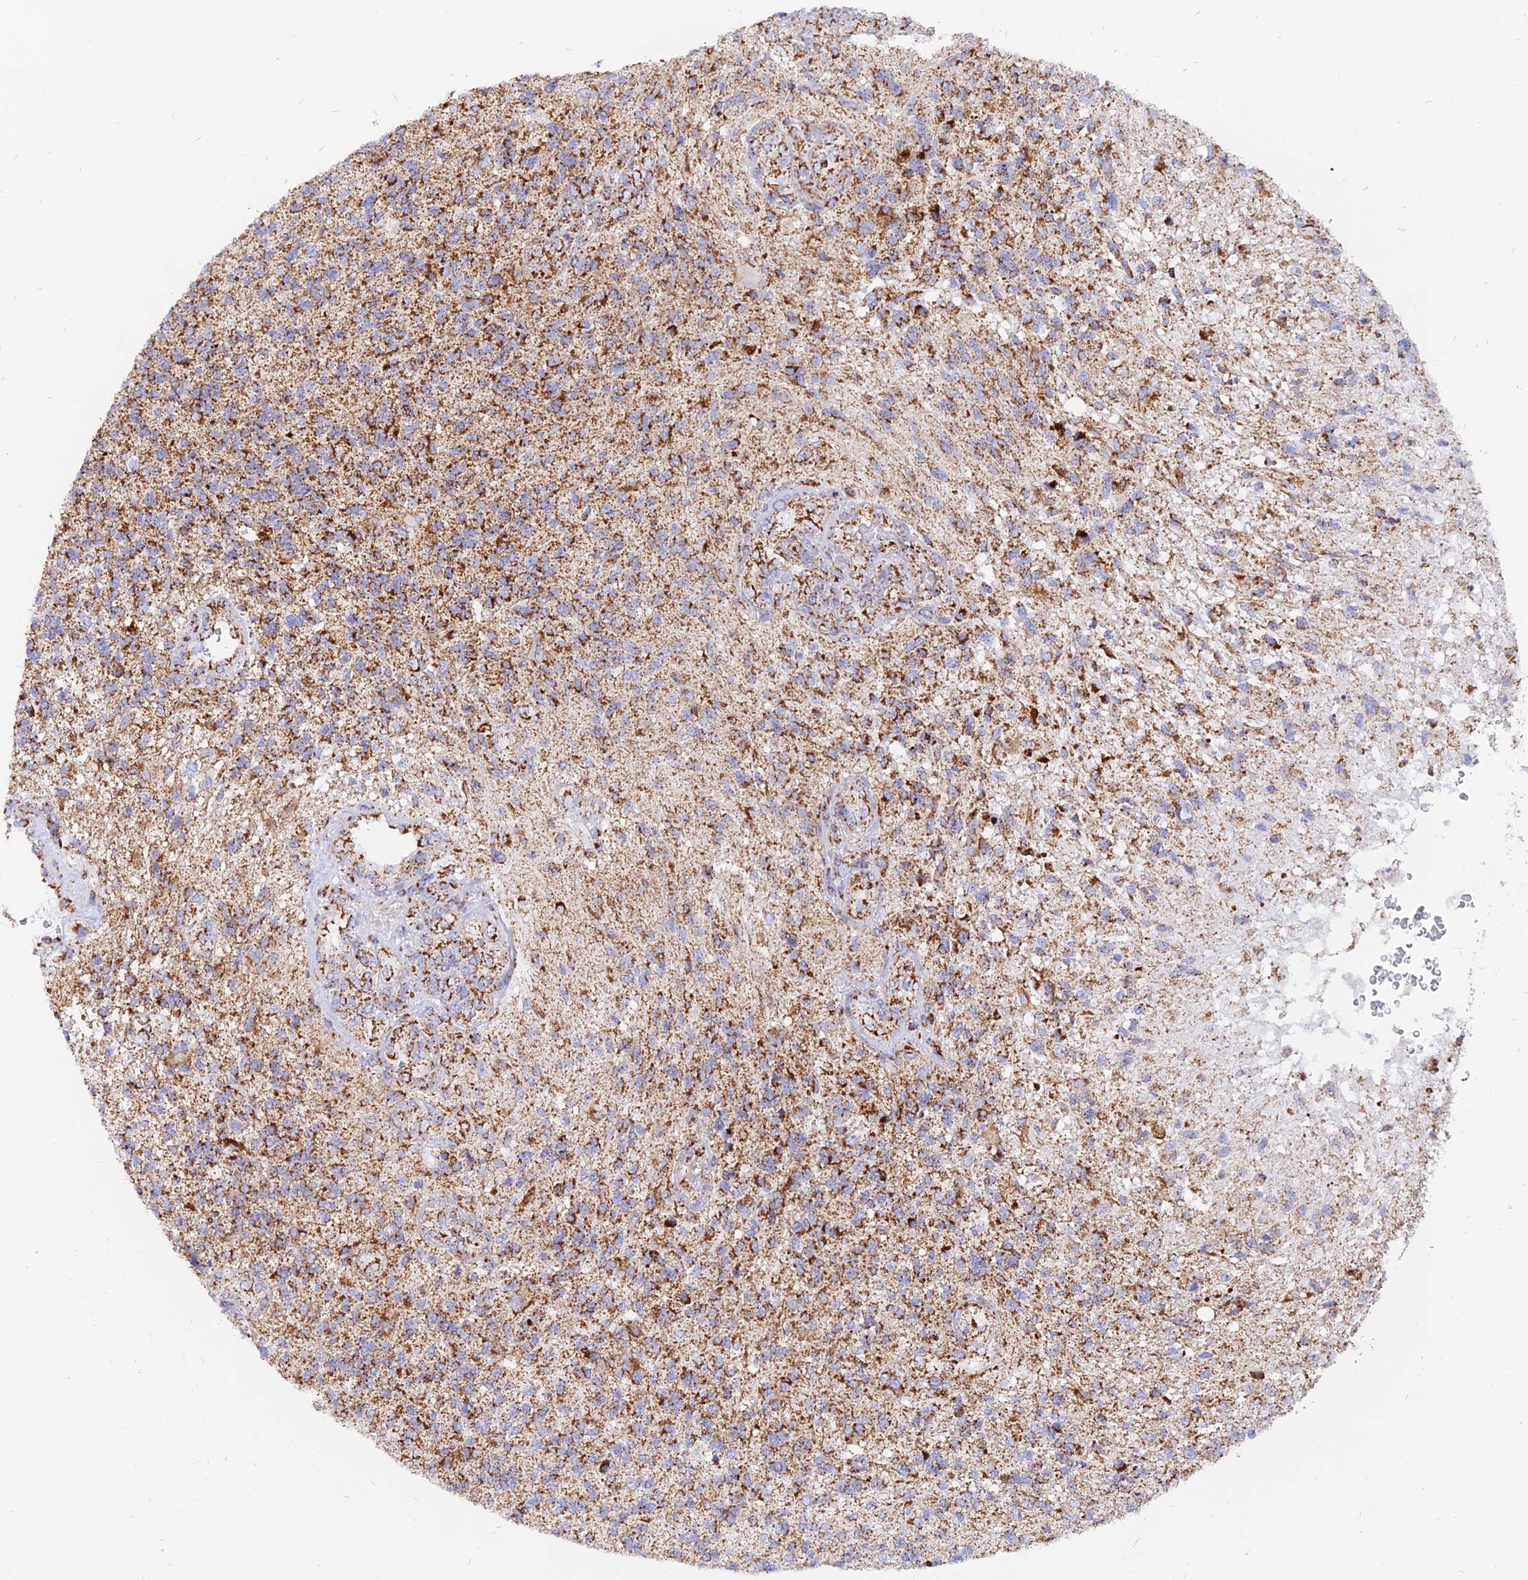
{"staining": {"intensity": "moderate", "quantity": ">75%", "location": "cytoplasmic/membranous"}, "tissue": "glioma", "cell_type": "Tumor cells", "image_type": "cancer", "snomed": [{"axis": "morphology", "description": "Glioma, malignant, High grade"}, {"axis": "topography", "description": "Brain"}], "caption": "About >75% of tumor cells in glioma display moderate cytoplasmic/membranous protein staining as visualized by brown immunohistochemical staining.", "gene": "NDUFB6", "patient": {"sex": "male", "age": 56}}